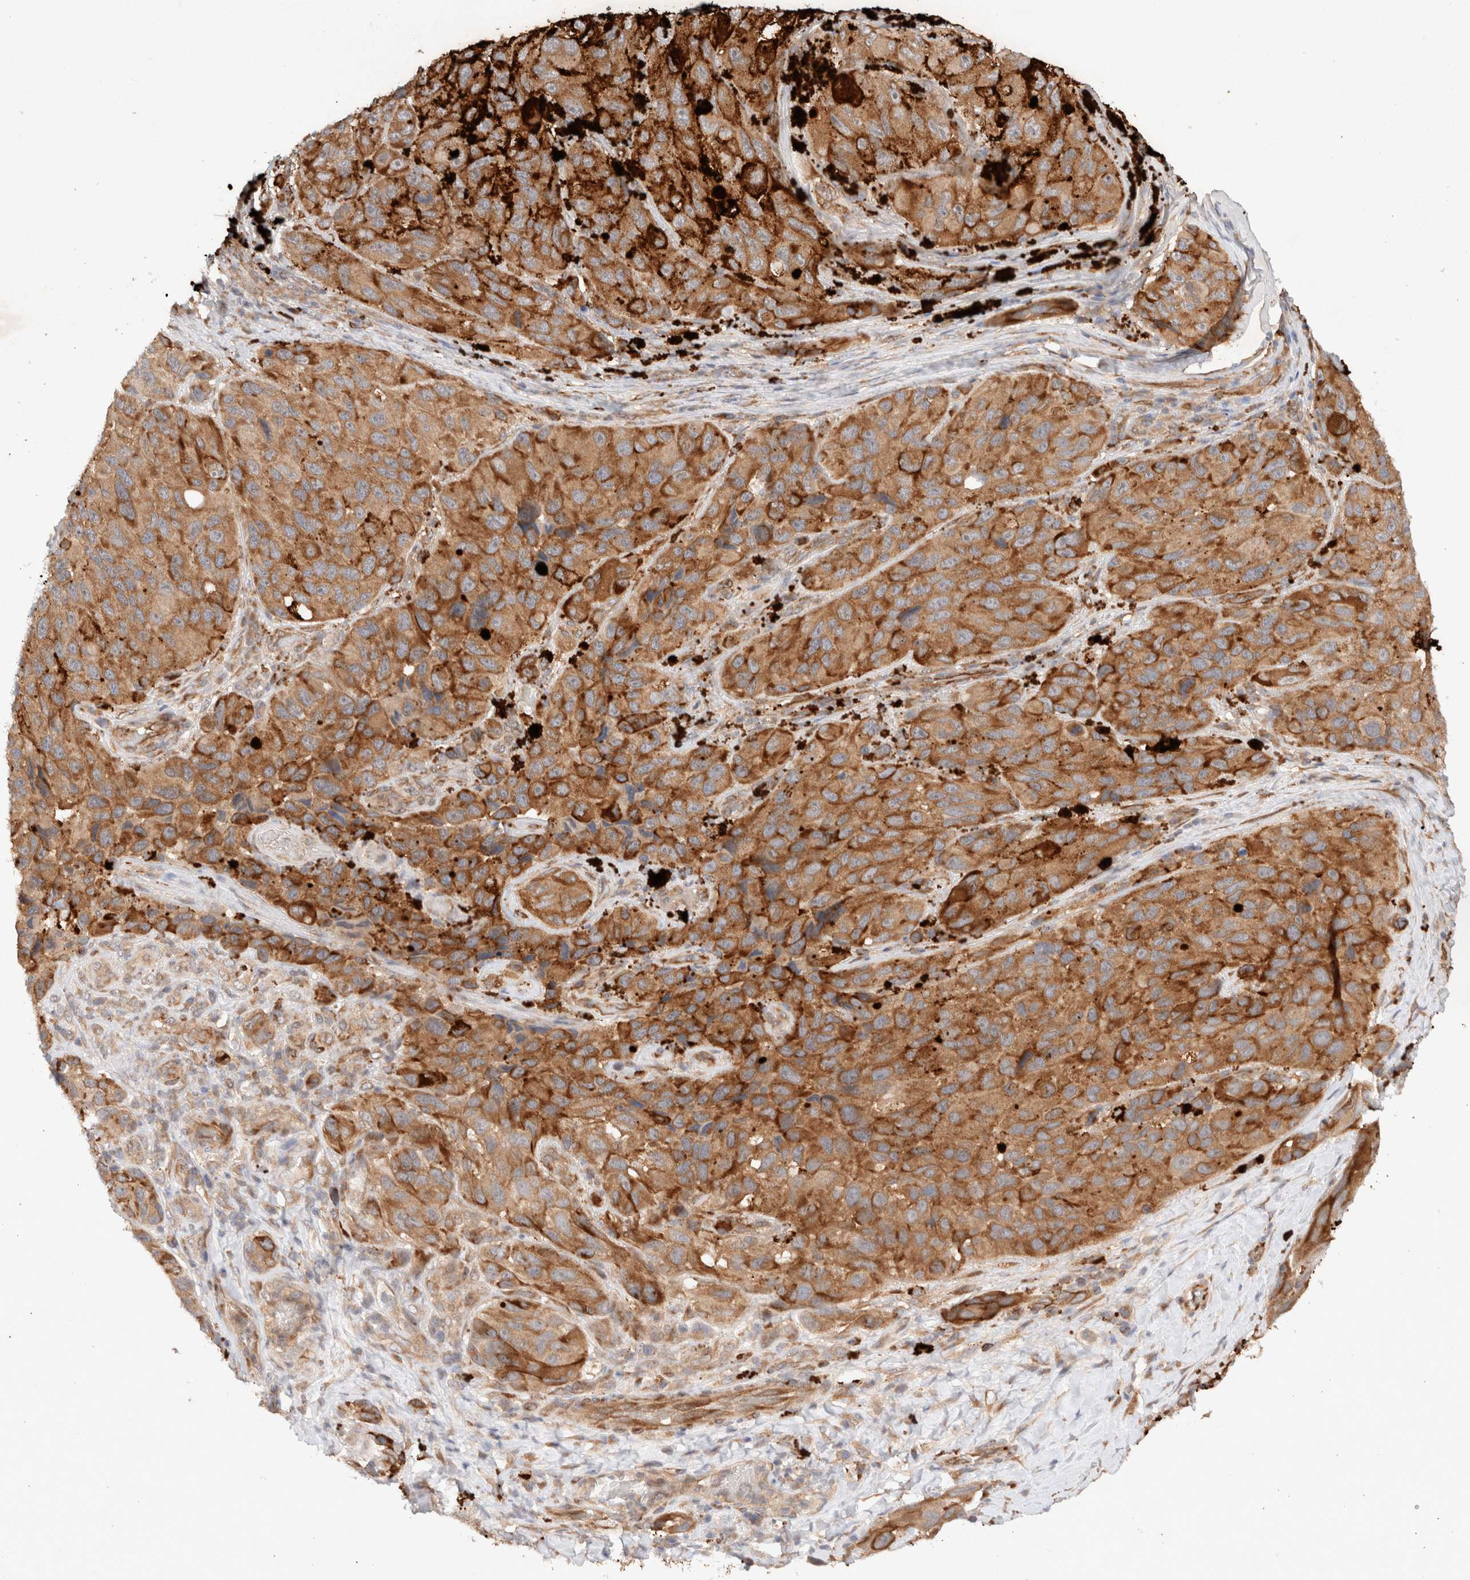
{"staining": {"intensity": "moderate", "quantity": ">75%", "location": "cytoplasmic/membranous"}, "tissue": "melanoma", "cell_type": "Tumor cells", "image_type": "cancer", "snomed": [{"axis": "morphology", "description": "Malignant melanoma, NOS"}, {"axis": "topography", "description": "Skin"}], "caption": "IHC of human melanoma exhibits medium levels of moderate cytoplasmic/membranous positivity in about >75% of tumor cells. The staining was performed using DAB, with brown indicating positive protein expression. Nuclei are stained blue with hematoxylin.", "gene": "KLHL20", "patient": {"sex": "female", "age": 73}}